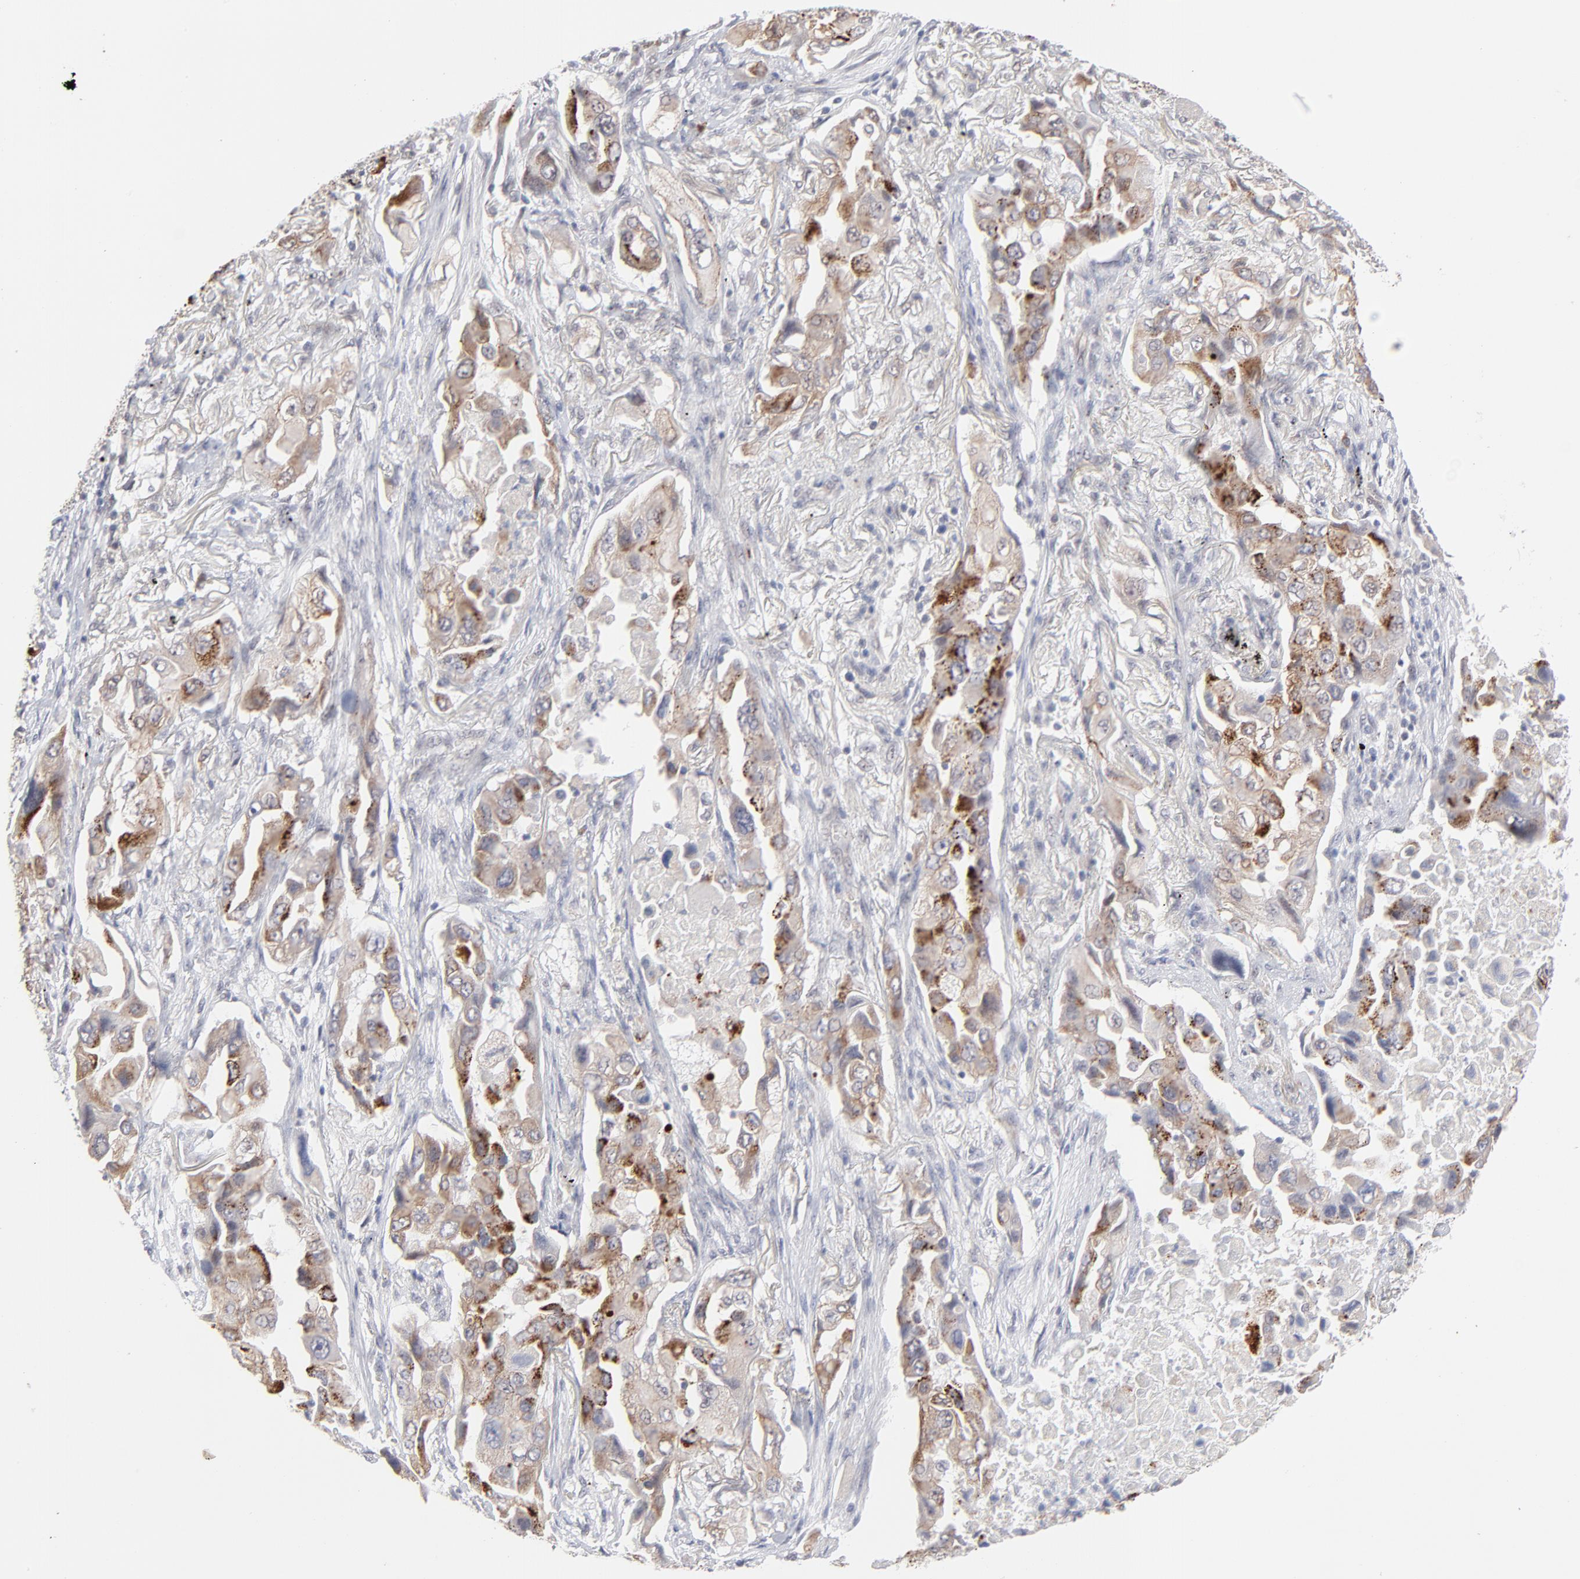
{"staining": {"intensity": "strong", "quantity": "25%-75%", "location": "cytoplasmic/membranous,nuclear"}, "tissue": "lung cancer", "cell_type": "Tumor cells", "image_type": "cancer", "snomed": [{"axis": "morphology", "description": "Adenocarcinoma, NOS"}, {"axis": "topography", "description": "Lung"}], "caption": "Strong cytoplasmic/membranous and nuclear protein staining is appreciated in approximately 25%-75% of tumor cells in lung cancer (adenocarcinoma).", "gene": "NBN", "patient": {"sex": "female", "age": 65}}